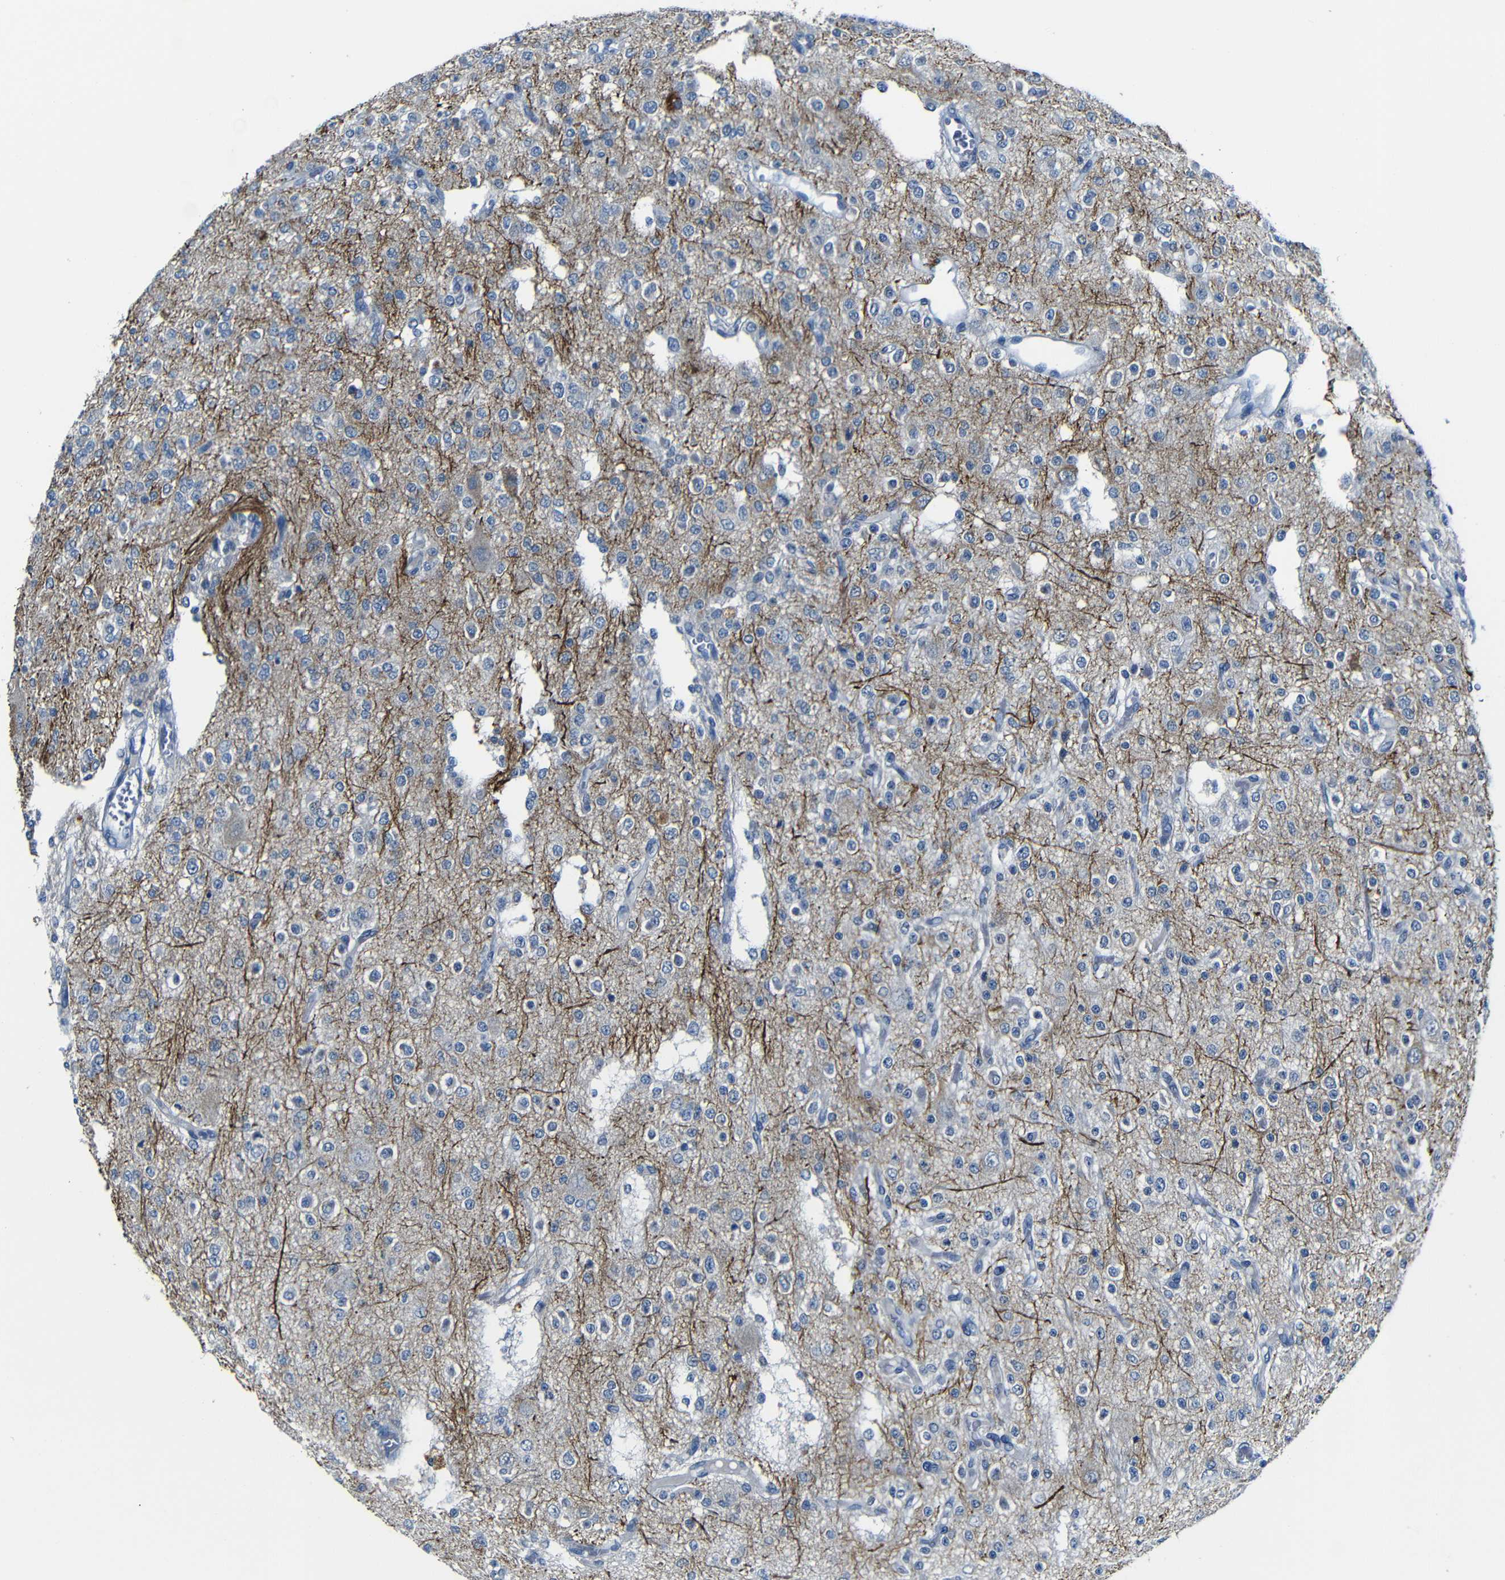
{"staining": {"intensity": "weak", "quantity": ">75%", "location": "cytoplasmic/membranous"}, "tissue": "glioma", "cell_type": "Tumor cells", "image_type": "cancer", "snomed": [{"axis": "morphology", "description": "Glioma, malignant, Low grade"}, {"axis": "topography", "description": "Brain"}], "caption": "Malignant low-grade glioma stained with a protein marker reveals weak staining in tumor cells.", "gene": "ANK3", "patient": {"sex": "male", "age": 38}}